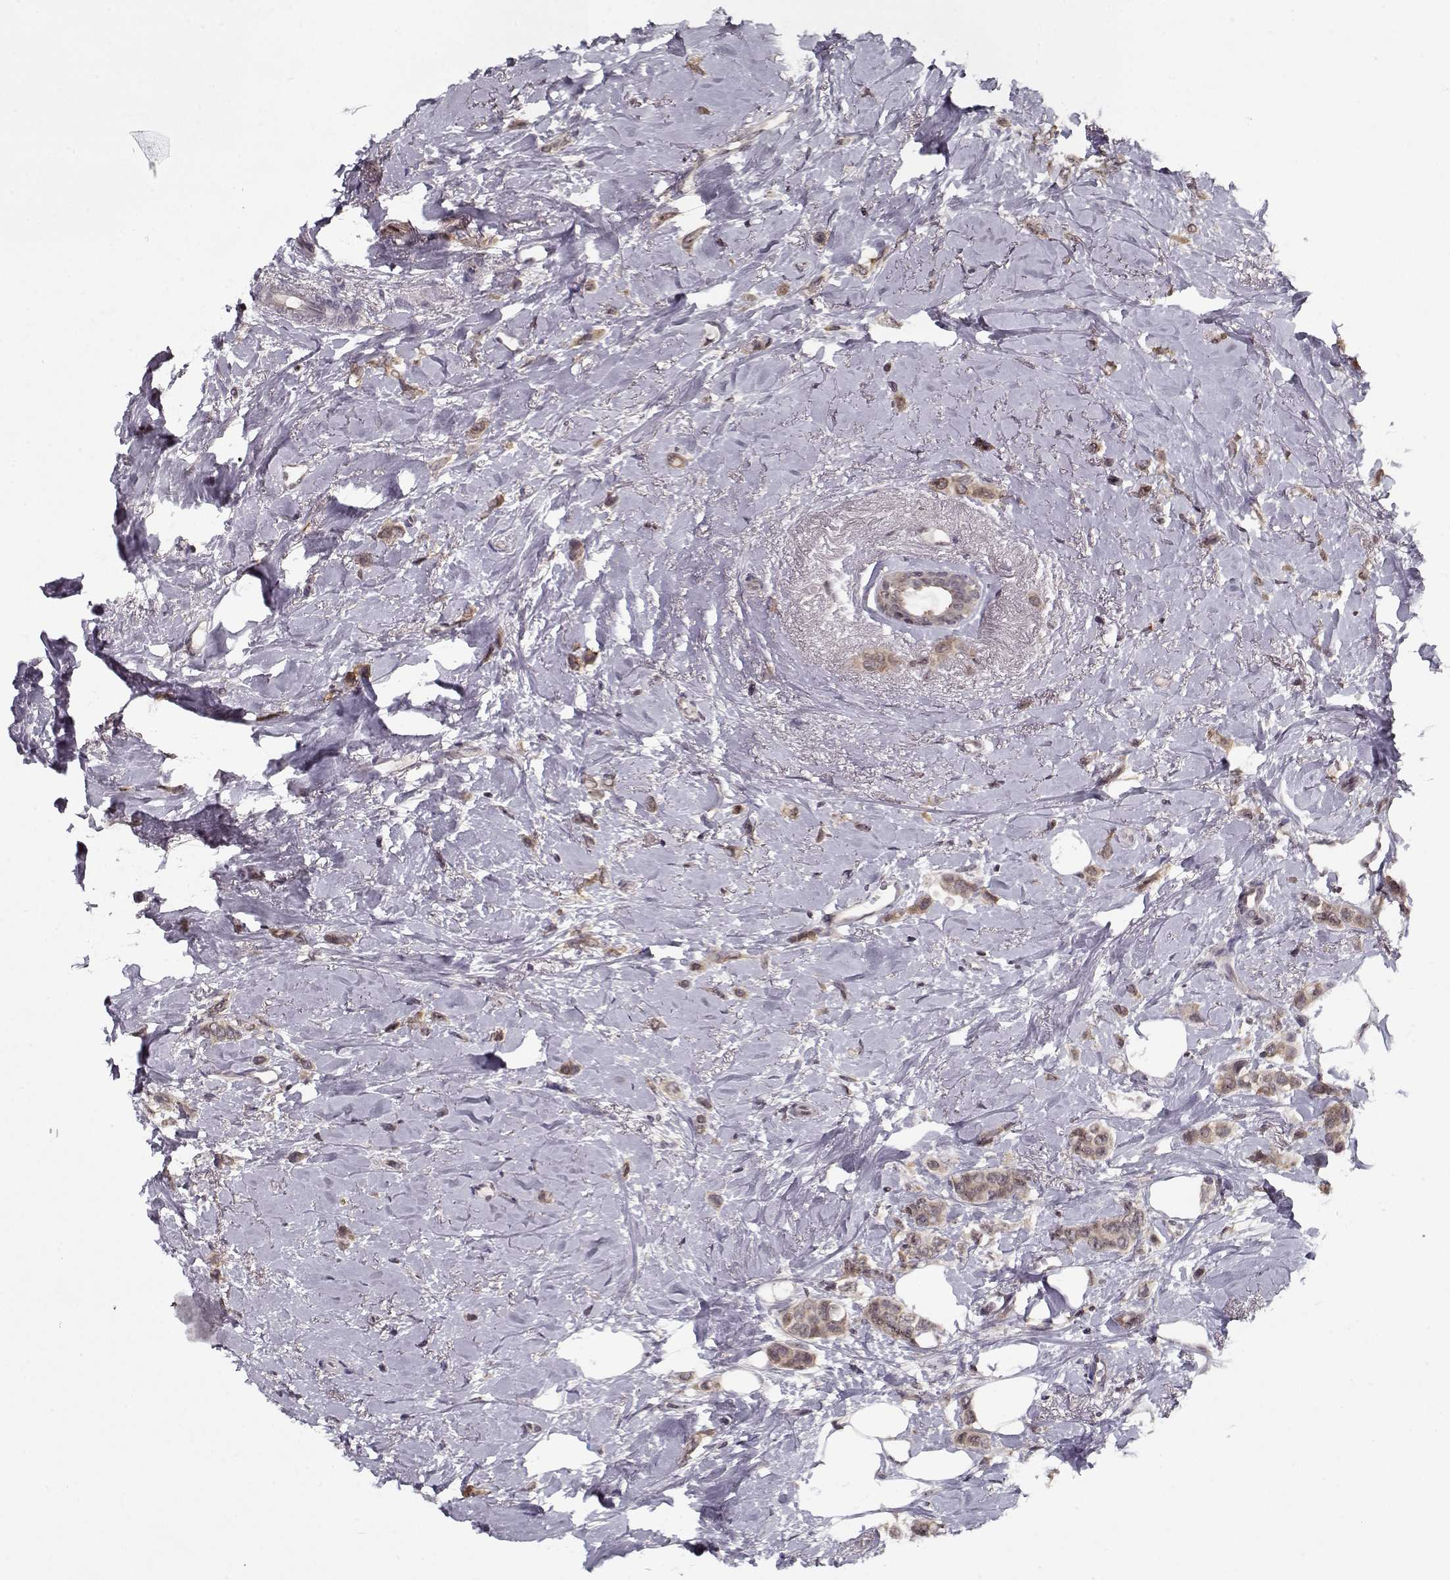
{"staining": {"intensity": "weak", "quantity": ">75%", "location": "cytoplasmic/membranous"}, "tissue": "breast cancer", "cell_type": "Tumor cells", "image_type": "cancer", "snomed": [{"axis": "morphology", "description": "Lobular carcinoma"}, {"axis": "topography", "description": "Breast"}], "caption": "Lobular carcinoma (breast) tissue shows weak cytoplasmic/membranous expression in about >75% of tumor cells", "gene": "TESPA1", "patient": {"sex": "female", "age": 66}}